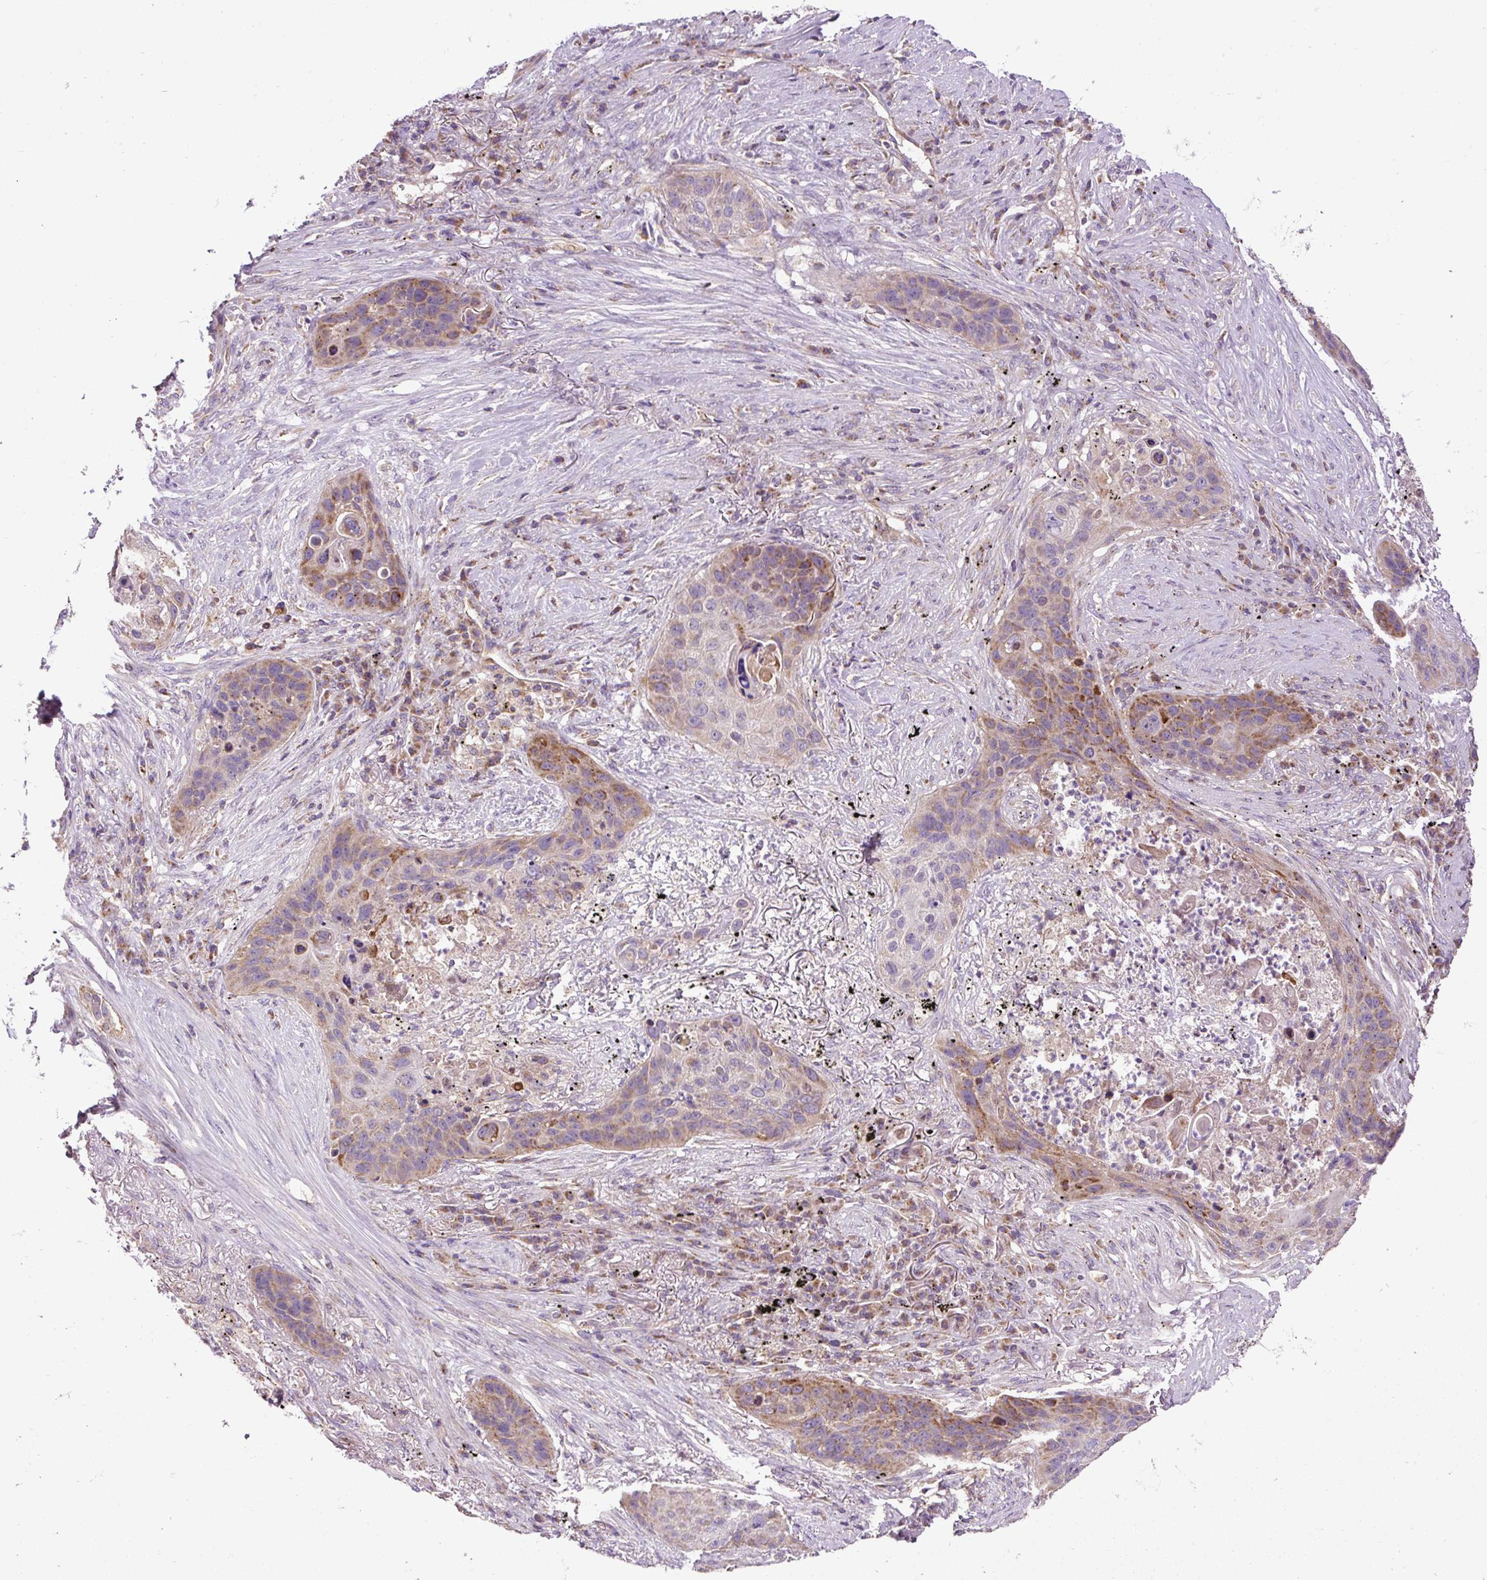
{"staining": {"intensity": "moderate", "quantity": "25%-75%", "location": "cytoplasmic/membranous"}, "tissue": "lung cancer", "cell_type": "Tumor cells", "image_type": "cancer", "snomed": [{"axis": "morphology", "description": "Squamous cell carcinoma, NOS"}, {"axis": "topography", "description": "Lung"}], "caption": "A high-resolution image shows immunohistochemistry (IHC) staining of lung cancer, which shows moderate cytoplasmic/membranous staining in about 25%-75% of tumor cells.", "gene": "ZNF547", "patient": {"sex": "female", "age": 63}}